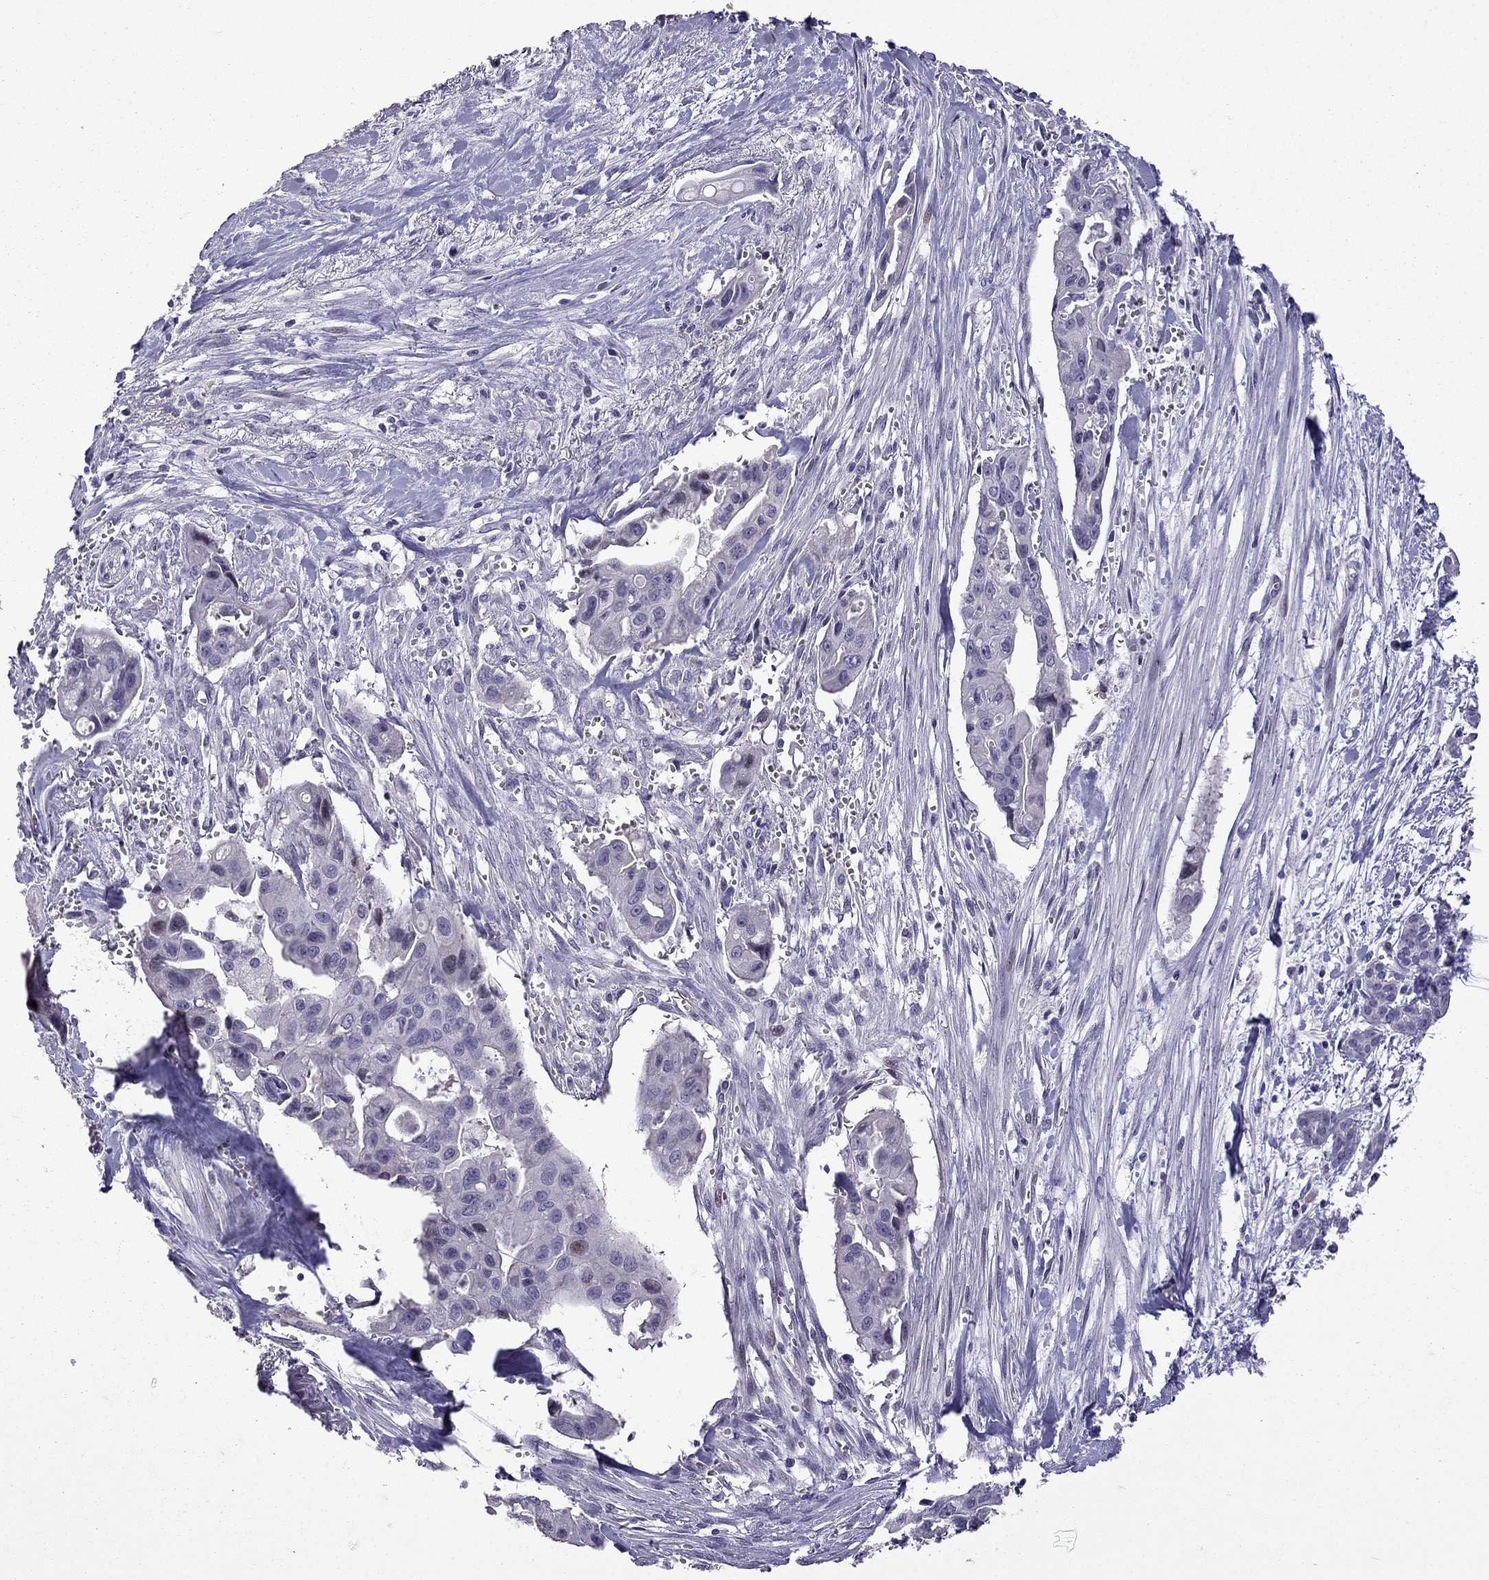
{"staining": {"intensity": "negative", "quantity": "none", "location": "none"}, "tissue": "pancreatic cancer", "cell_type": "Tumor cells", "image_type": "cancer", "snomed": [{"axis": "morphology", "description": "Adenocarcinoma, NOS"}, {"axis": "topography", "description": "Pancreas"}], "caption": "A histopathology image of human pancreatic cancer (adenocarcinoma) is negative for staining in tumor cells. (Stains: DAB (3,3'-diaminobenzidine) IHC with hematoxylin counter stain, Microscopy: brightfield microscopy at high magnification).", "gene": "TTN", "patient": {"sex": "male", "age": 60}}